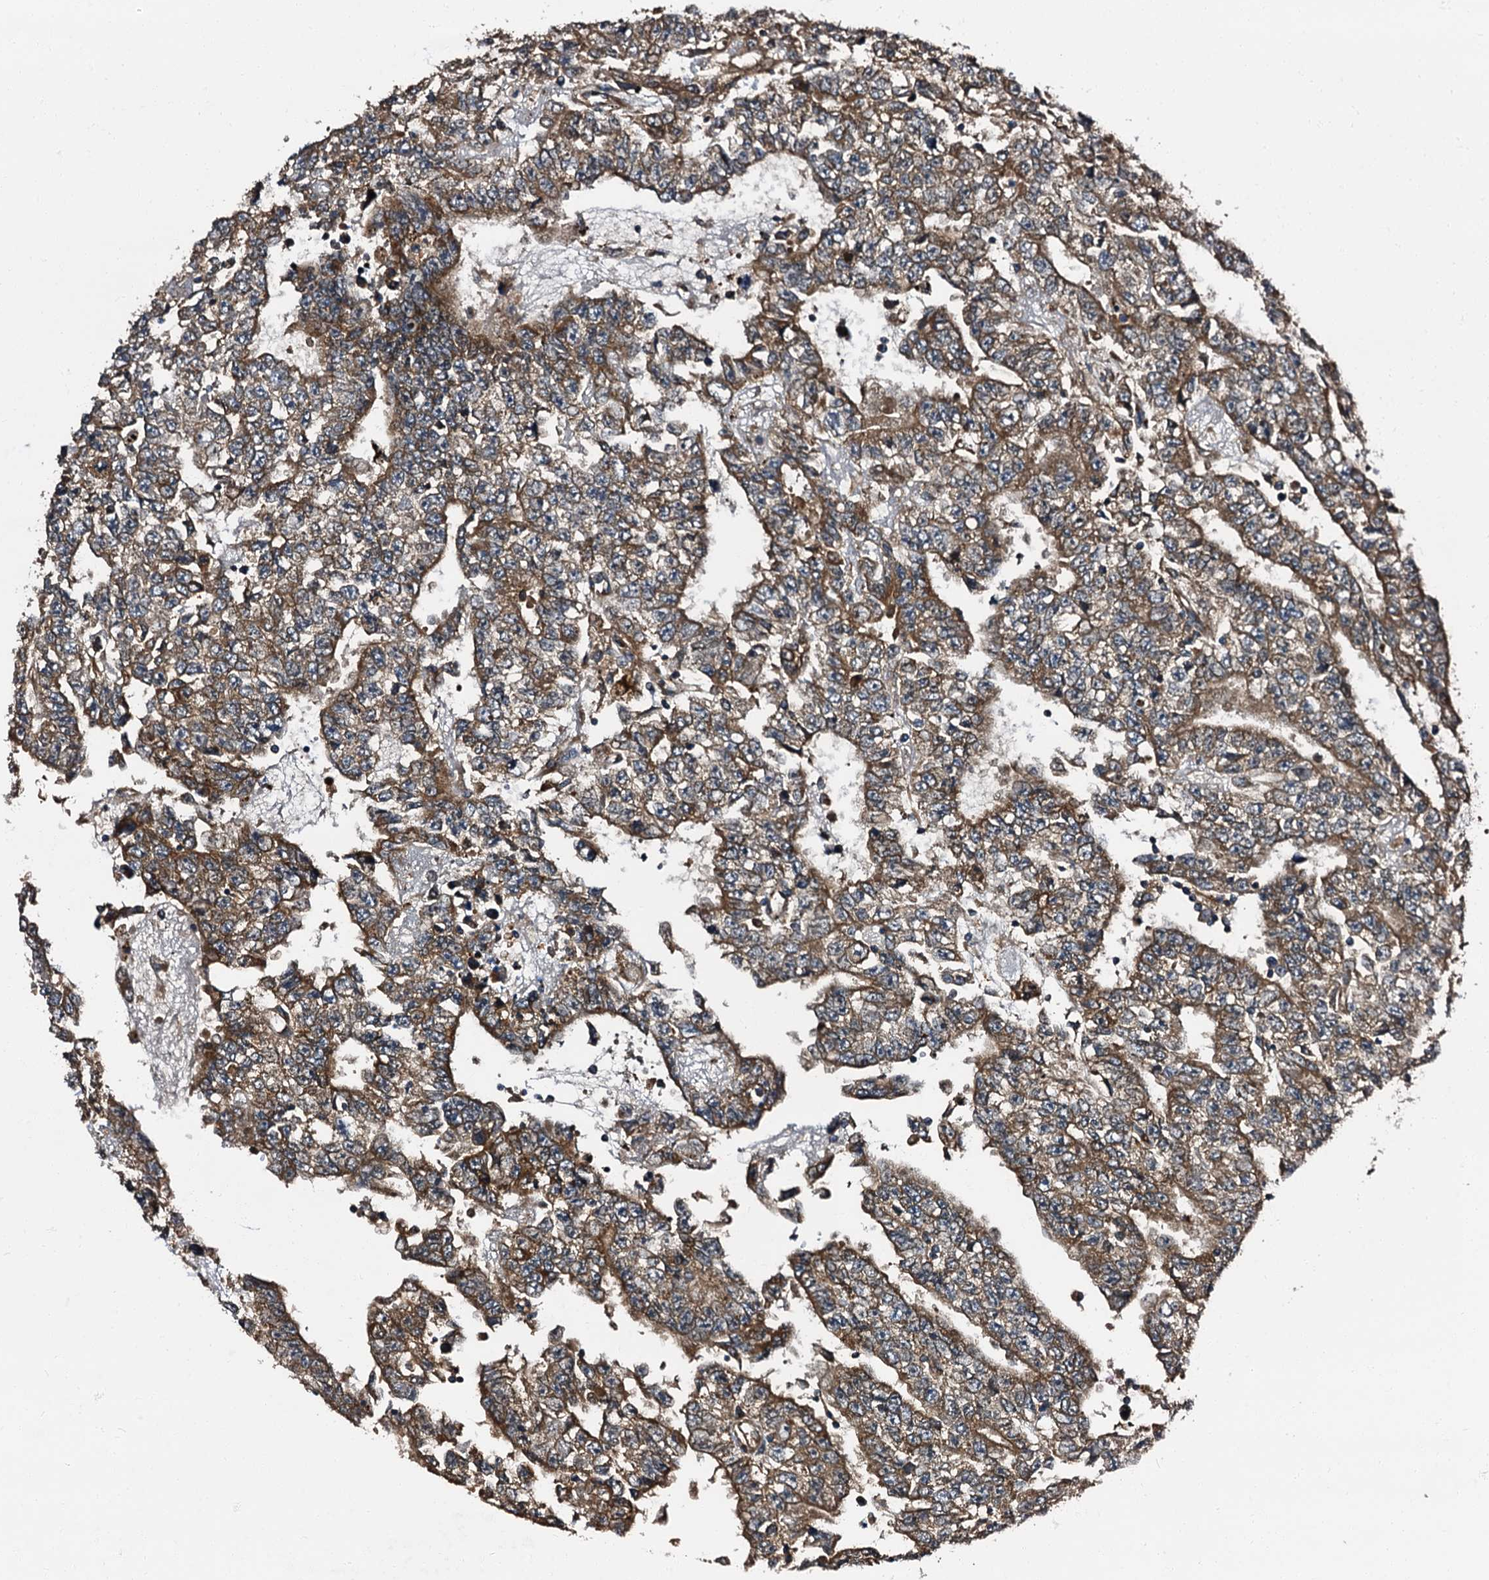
{"staining": {"intensity": "moderate", "quantity": ">75%", "location": "cytoplasmic/membranous"}, "tissue": "testis cancer", "cell_type": "Tumor cells", "image_type": "cancer", "snomed": [{"axis": "morphology", "description": "Carcinoma, Embryonal, NOS"}, {"axis": "topography", "description": "Testis"}], "caption": "Immunohistochemical staining of human testis embryonal carcinoma reveals medium levels of moderate cytoplasmic/membranous protein expression in approximately >75% of tumor cells. Using DAB (3,3'-diaminobenzidine) (brown) and hematoxylin (blue) stains, captured at high magnification using brightfield microscopy.", "gene": "PEX5", "patient": {"sex": "male", "age": 25}}